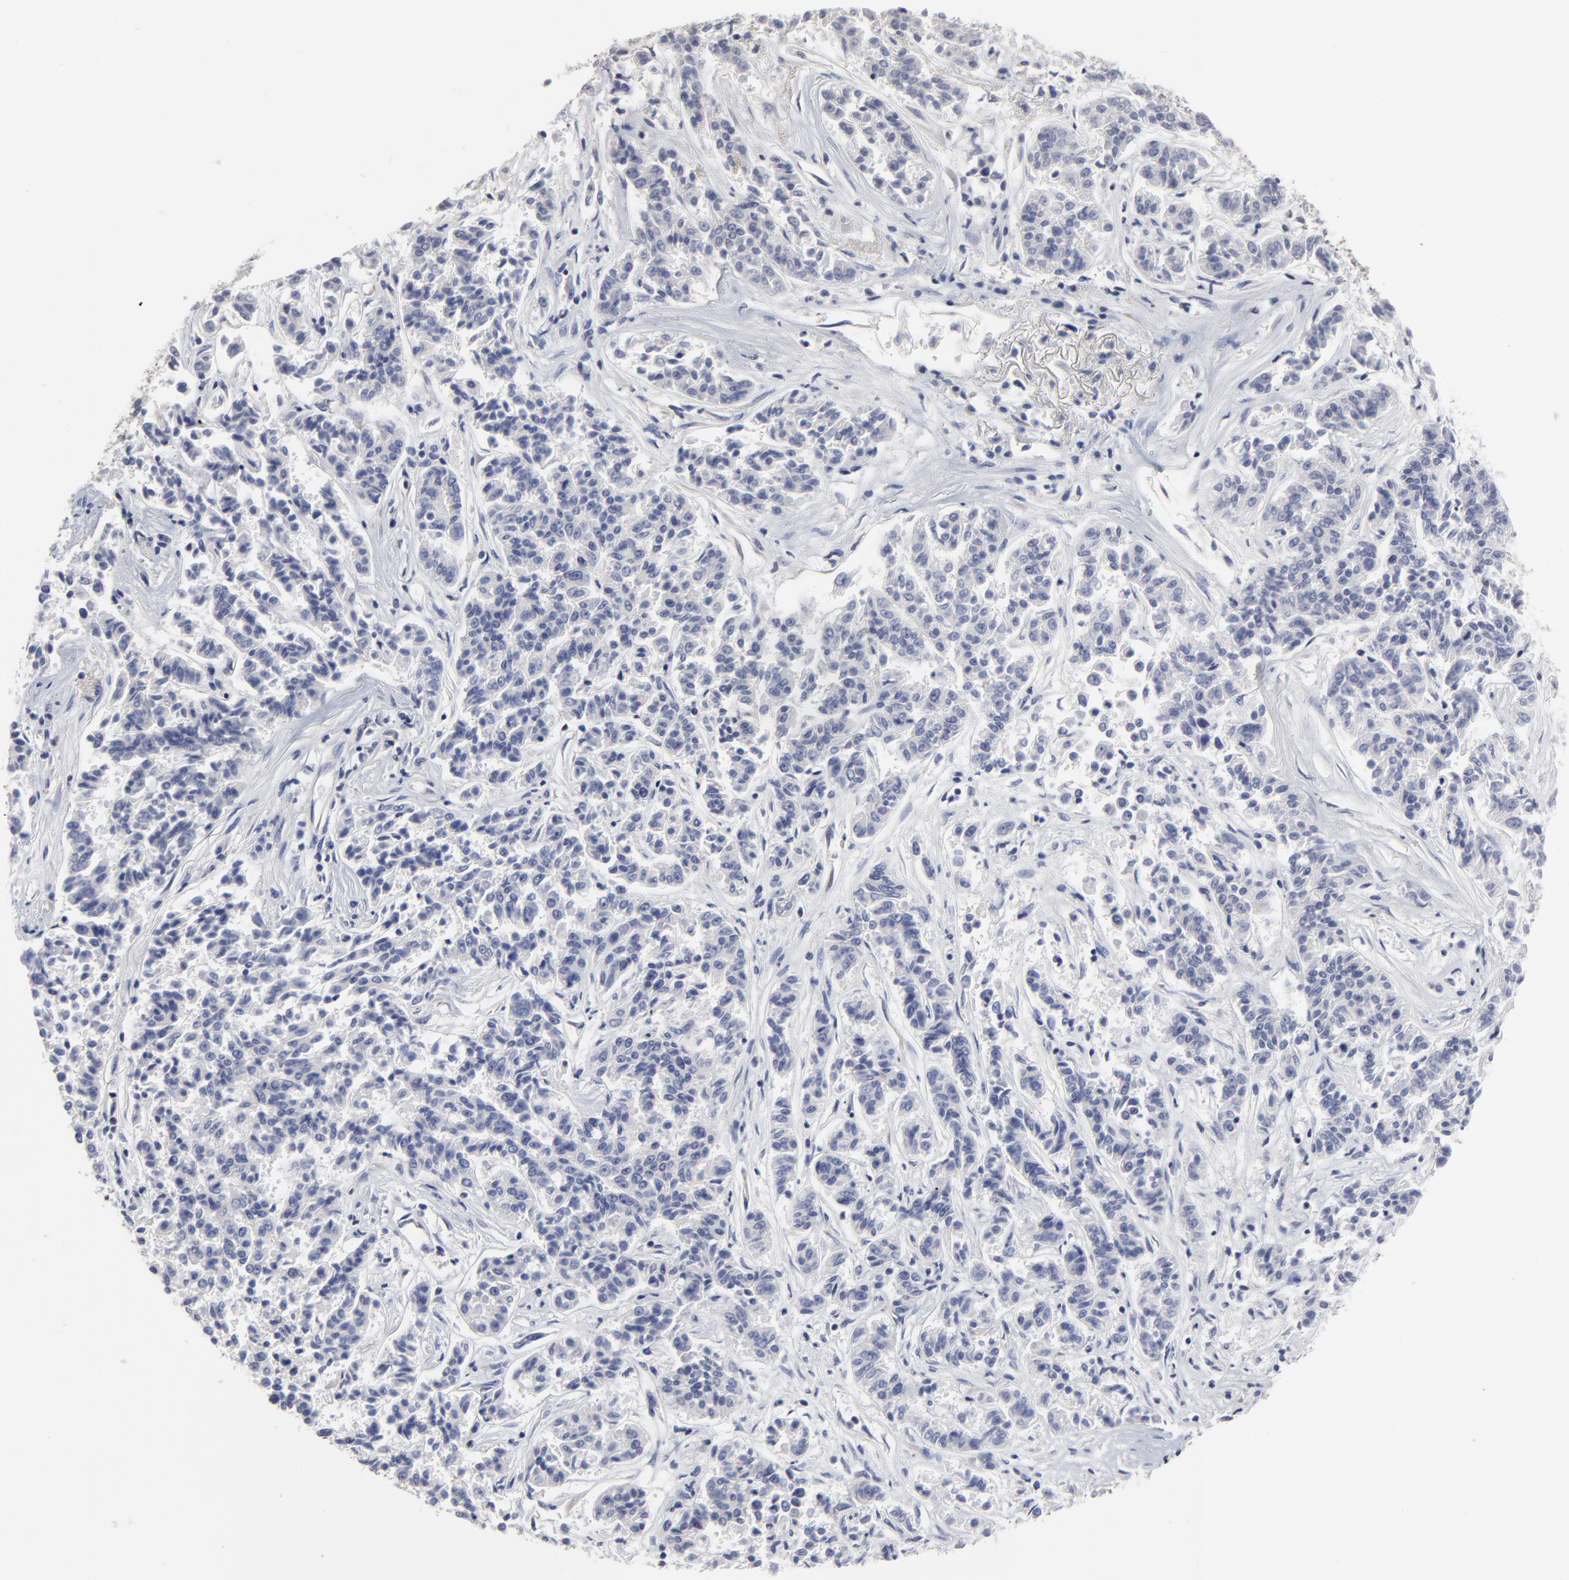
{"staining": {"intensity": "weak", "quantity": "<25%", "location": "cytoplasmic/membranous"}, "tissue": "lung cancer", "cell_type": "Tumor cells", "image_type": "cancer", "snomed": [{"axis": "morphology", "description": "Adenocarcinoma, NOS"}, {"axis": "topography", "description": "Lung"}], "caption": "Micrograph shows no significant protein positivity in tumor cells of lung cancer.", "gene": "MAGEA10", "patient": {"sex": "male", "age": 84}}